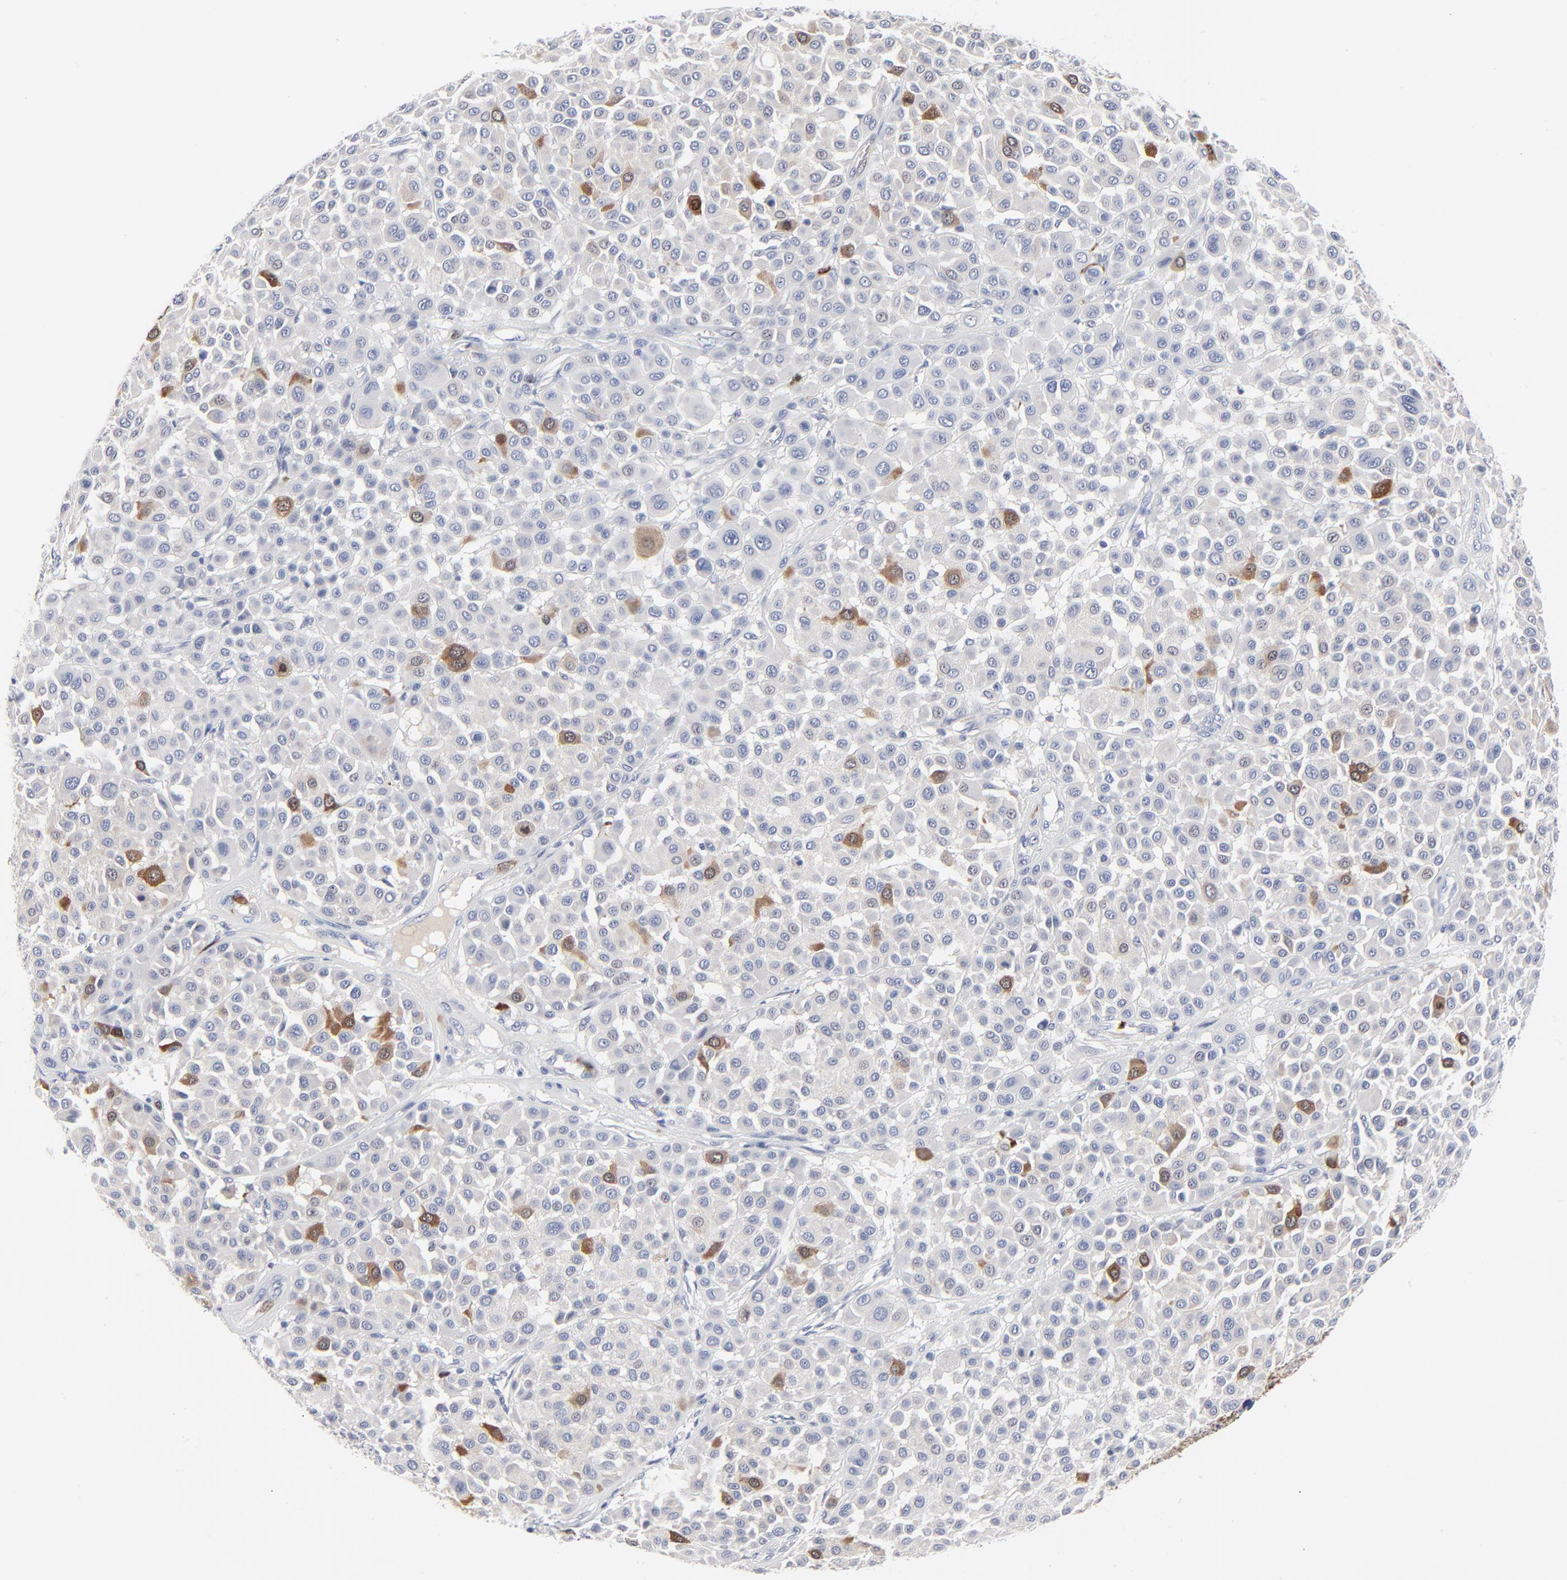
{"staining": {"intensity": "strong", "quantity": "<25%", "location": "cytoplasmic/membranous,nuclear"}, "tissue": "melanoma", "cell_type": "Tumor cells", "image_type": "cancer", "snomed": [{"axis": "morphology", "description": "Malignant melanoma, Metastatic site"}, {"axis": "topography", "description": "Soft tissue"}], "caption": "IHC micrograph of neoplastic tissue: melanoma stained using immunohistochemistry exhibits medium levels of strong protein expression localized specifically in the cytoplasmic/membranous and nuclear of tumor cells, appearing as a cytoplasmic/membranous and nuclear brown color.", "gene": "CDK1", "patient": {"sex": "male", "age": 41}}